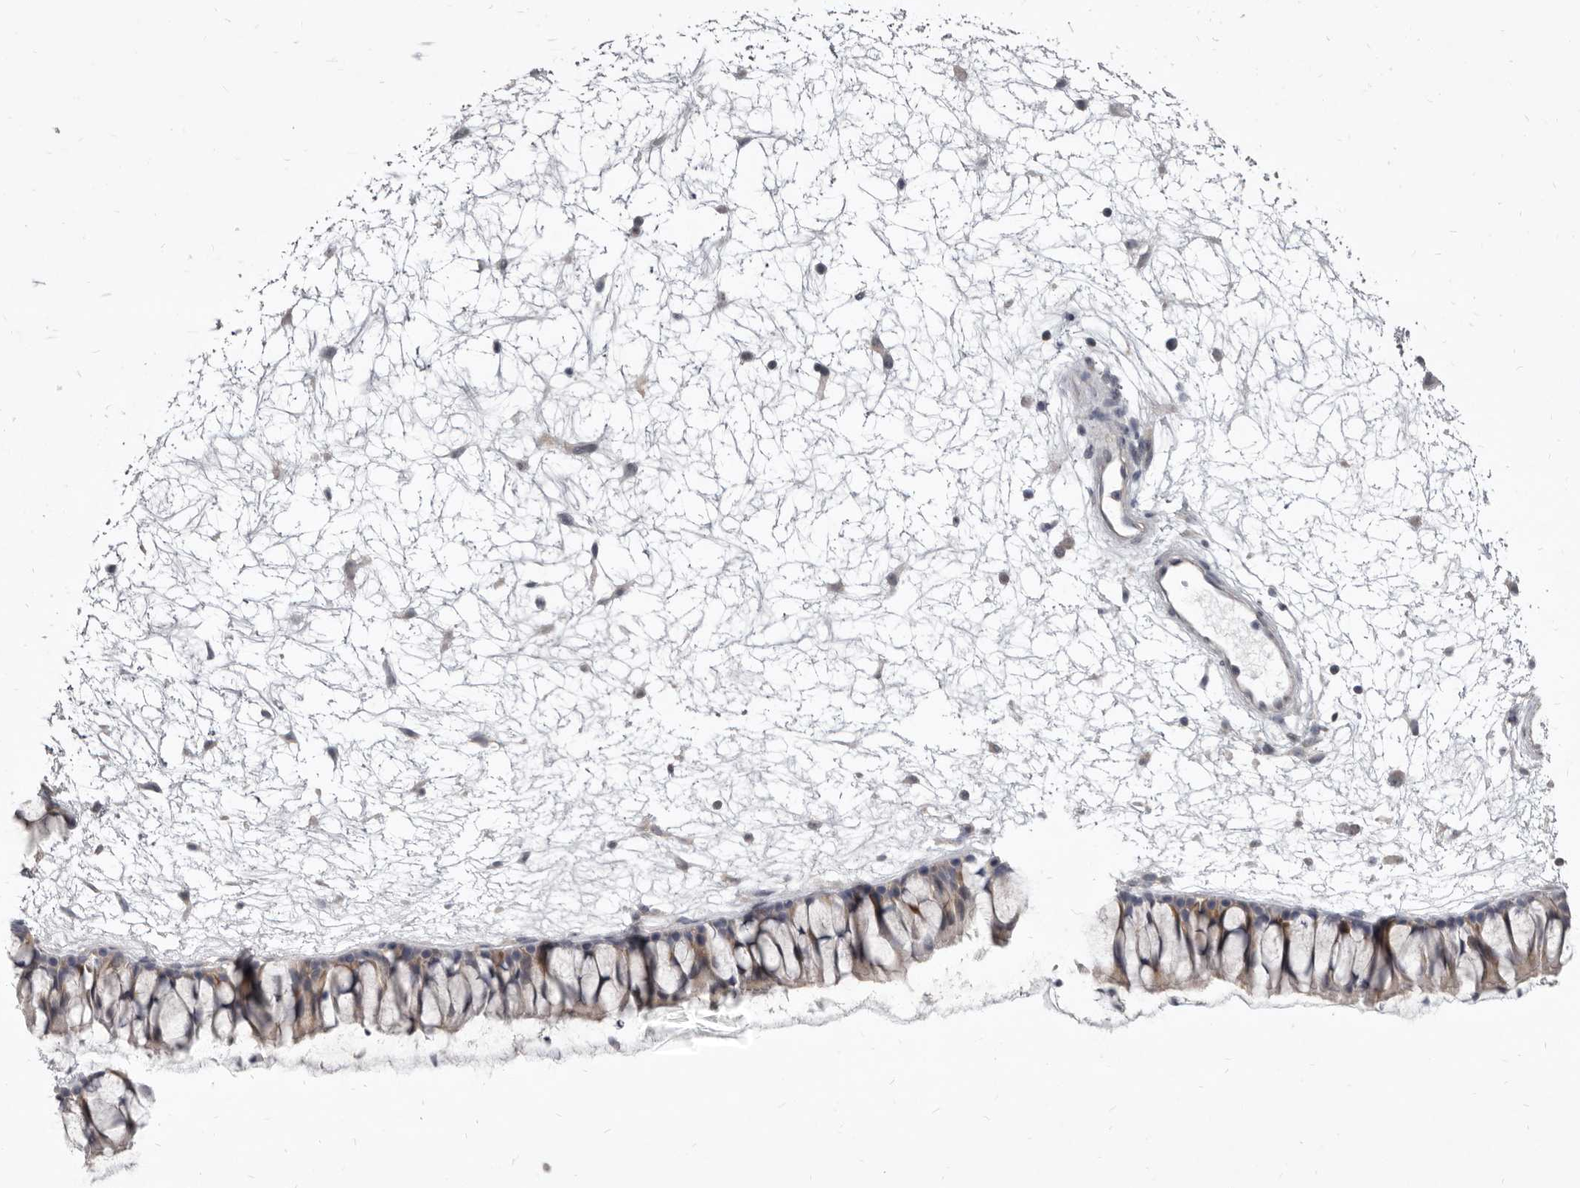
{"staining": {"intensity": "weak", "quantity": "25%-75%", "location": "cytoplasmic/membranous"}, "tissue": "nasopharynx", "cell_type": "Respiratory epithelial cells", "image_type": "normal", "snomed": [{"axis": "morphology", "description": "Normal tissue, NOS"}, {"axis": "topography", "description": "Nasopharynx"}], "caption": "Brown immunohistochemical staining in normal nasopharynx reveals weak cytoplasmic/membranous staining in about 25%-75% of respiratory epithelial cells.", "gene": "GSK3B", "patient": {"sex": "male", "age": 64}}